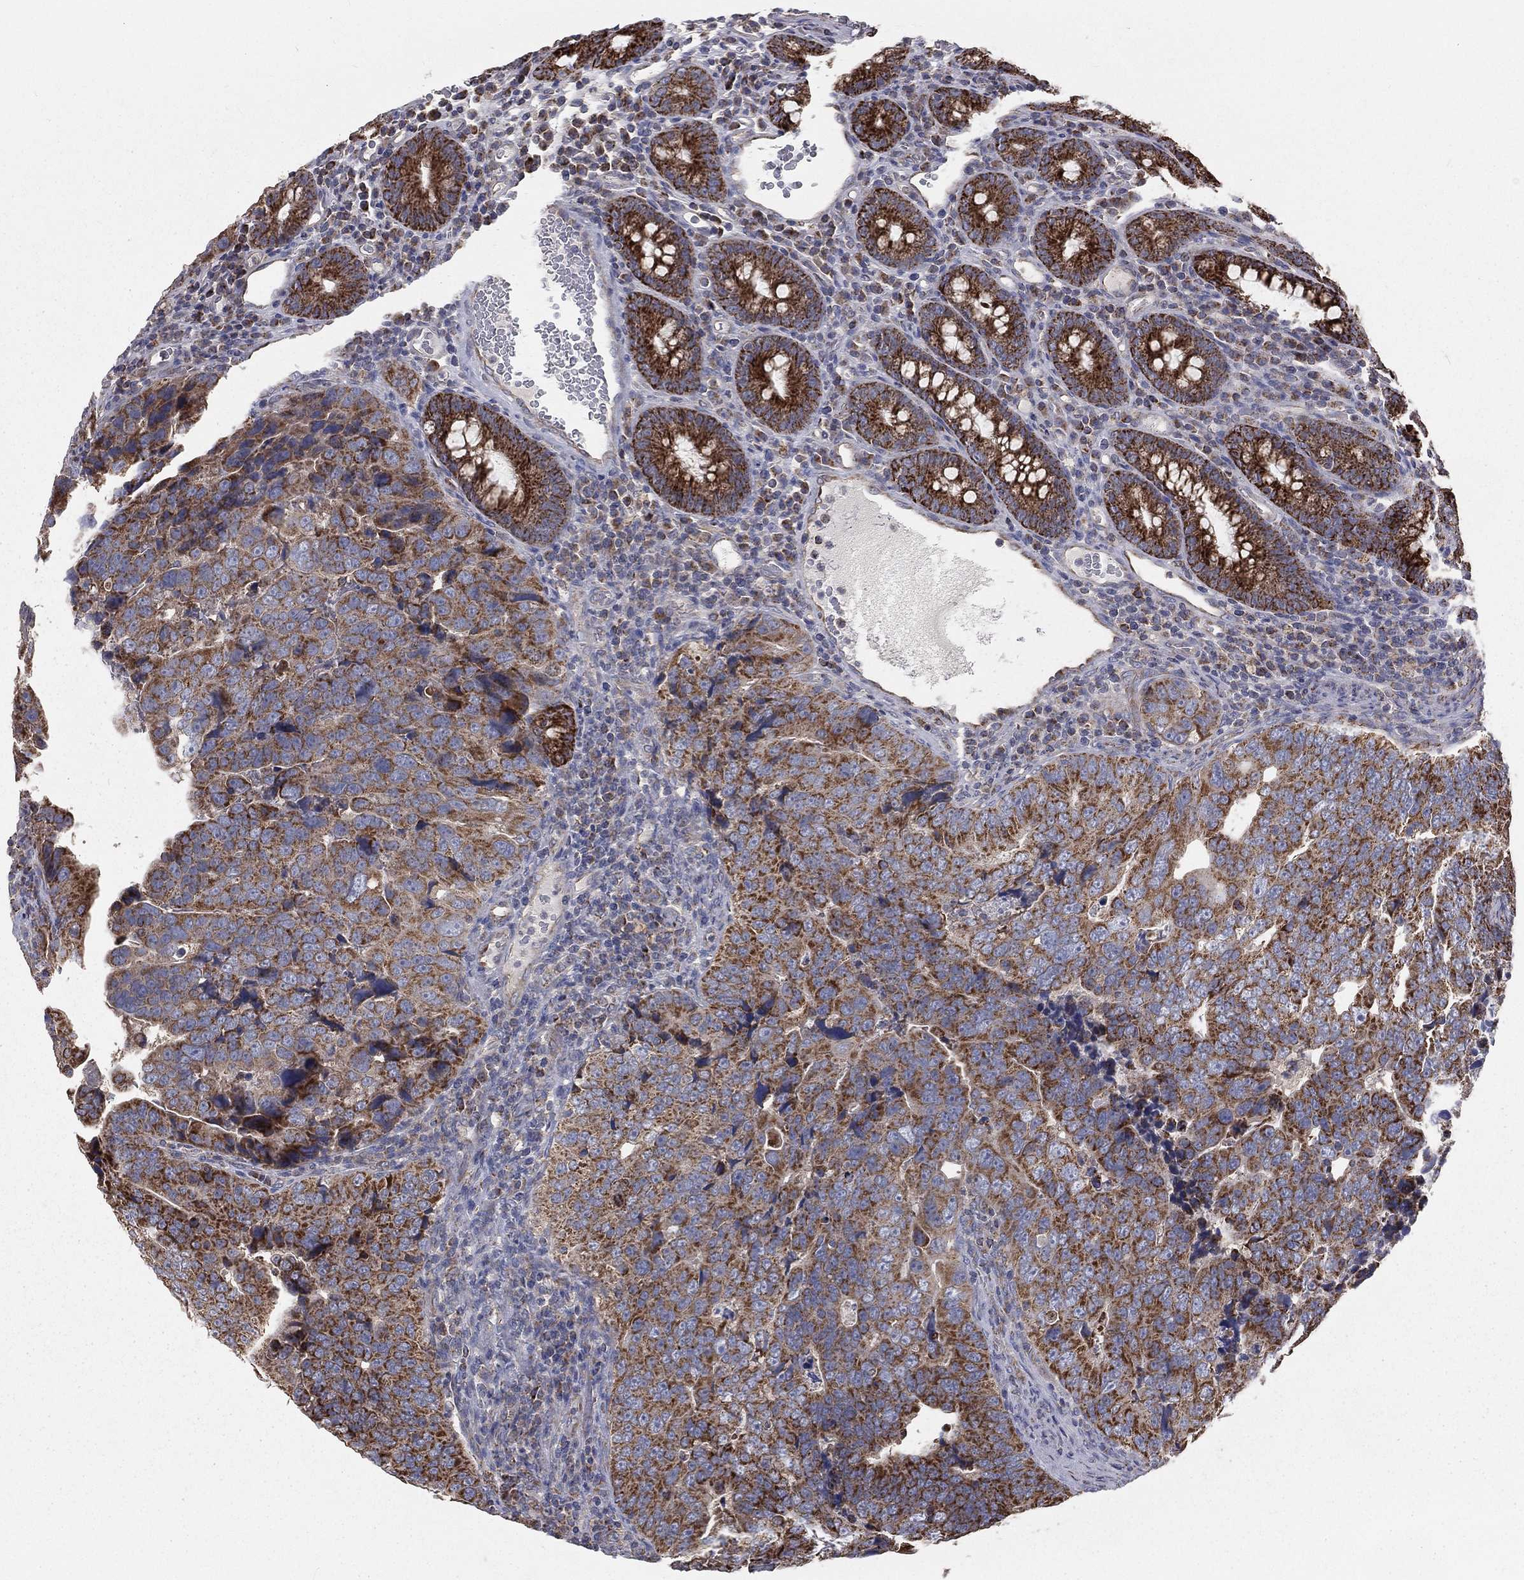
{"staining": {"intensity": "strong", "quantity": ">75%", "location": "cytoplasmic/membranous"}, "tissue": "colorectal cancer", "cell_type": "Tumor cells", "image_type": "cancer", "snomed": [{"axis": "morphology", "description": "Adenocarcinoma, NOS"}, {"axis": "topography", "description": "Colon"}], "caption": "Protein analysis of colorectal cancer (adenocarcinoma) tissue demonstrates strong cytoplasmic/membranous positivity in about >75% of tumor cells.", "gene": "HADH", "patient": {"sex": "female", "age": 72}}